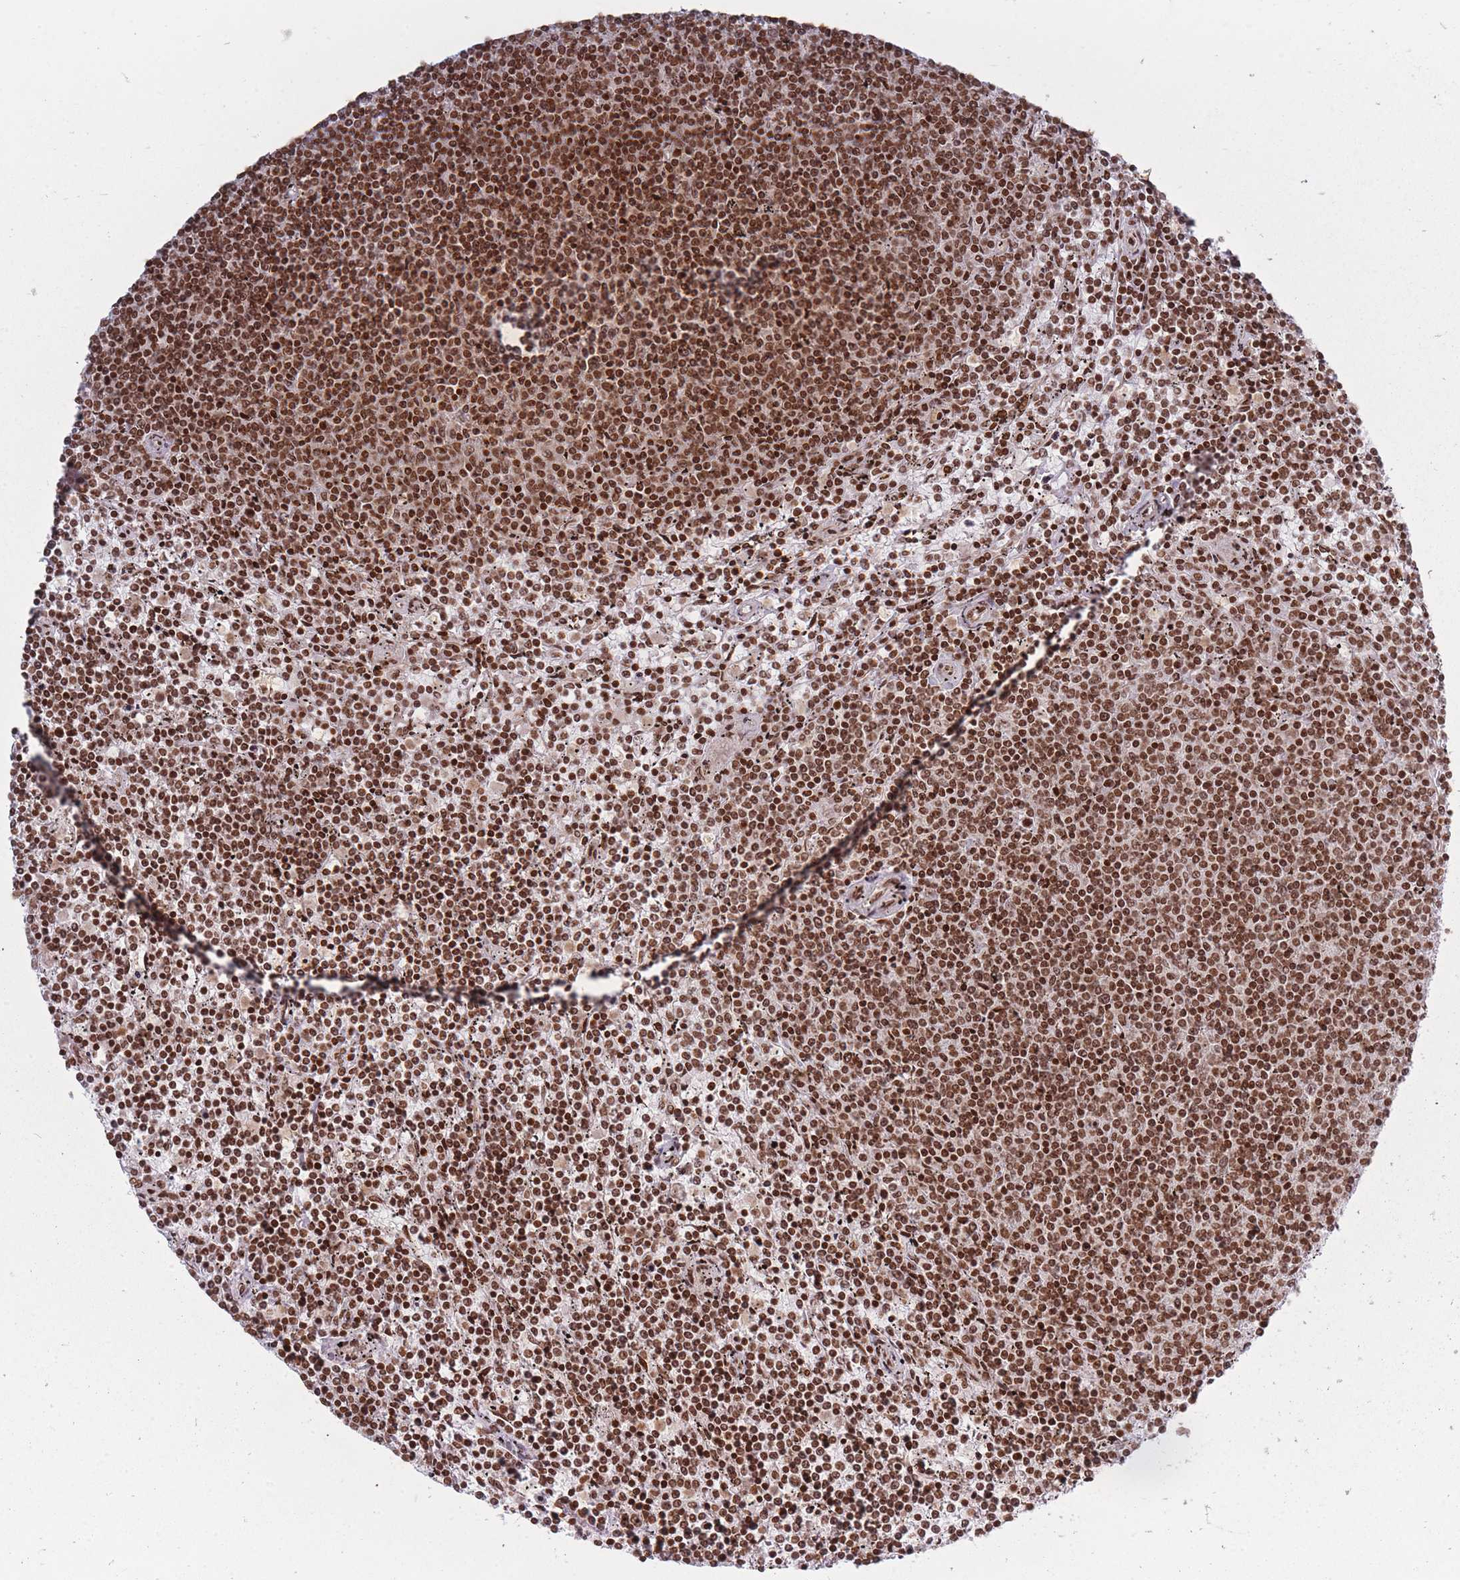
{"staining": {"intensity": "strong", "quantity": ">75%", "location": "nuclear"}, "tissue": "lymphoma", "cell_type": "Tumor cells", "image_type": "cancer", "snomed": [{"axis": "morphology", "description": "Malignant lymphoma, non-Hodgkin's type, Low grade"}, {"axis": "topography", "description": "Spleen"}], "caption": "The micrograph exhibits staining of lymphoma, revealing strong nuclear protein expression (brown color) within tumor cells.", "gene": "TMC6", "patient": {"sex": "female", "age": 50}}